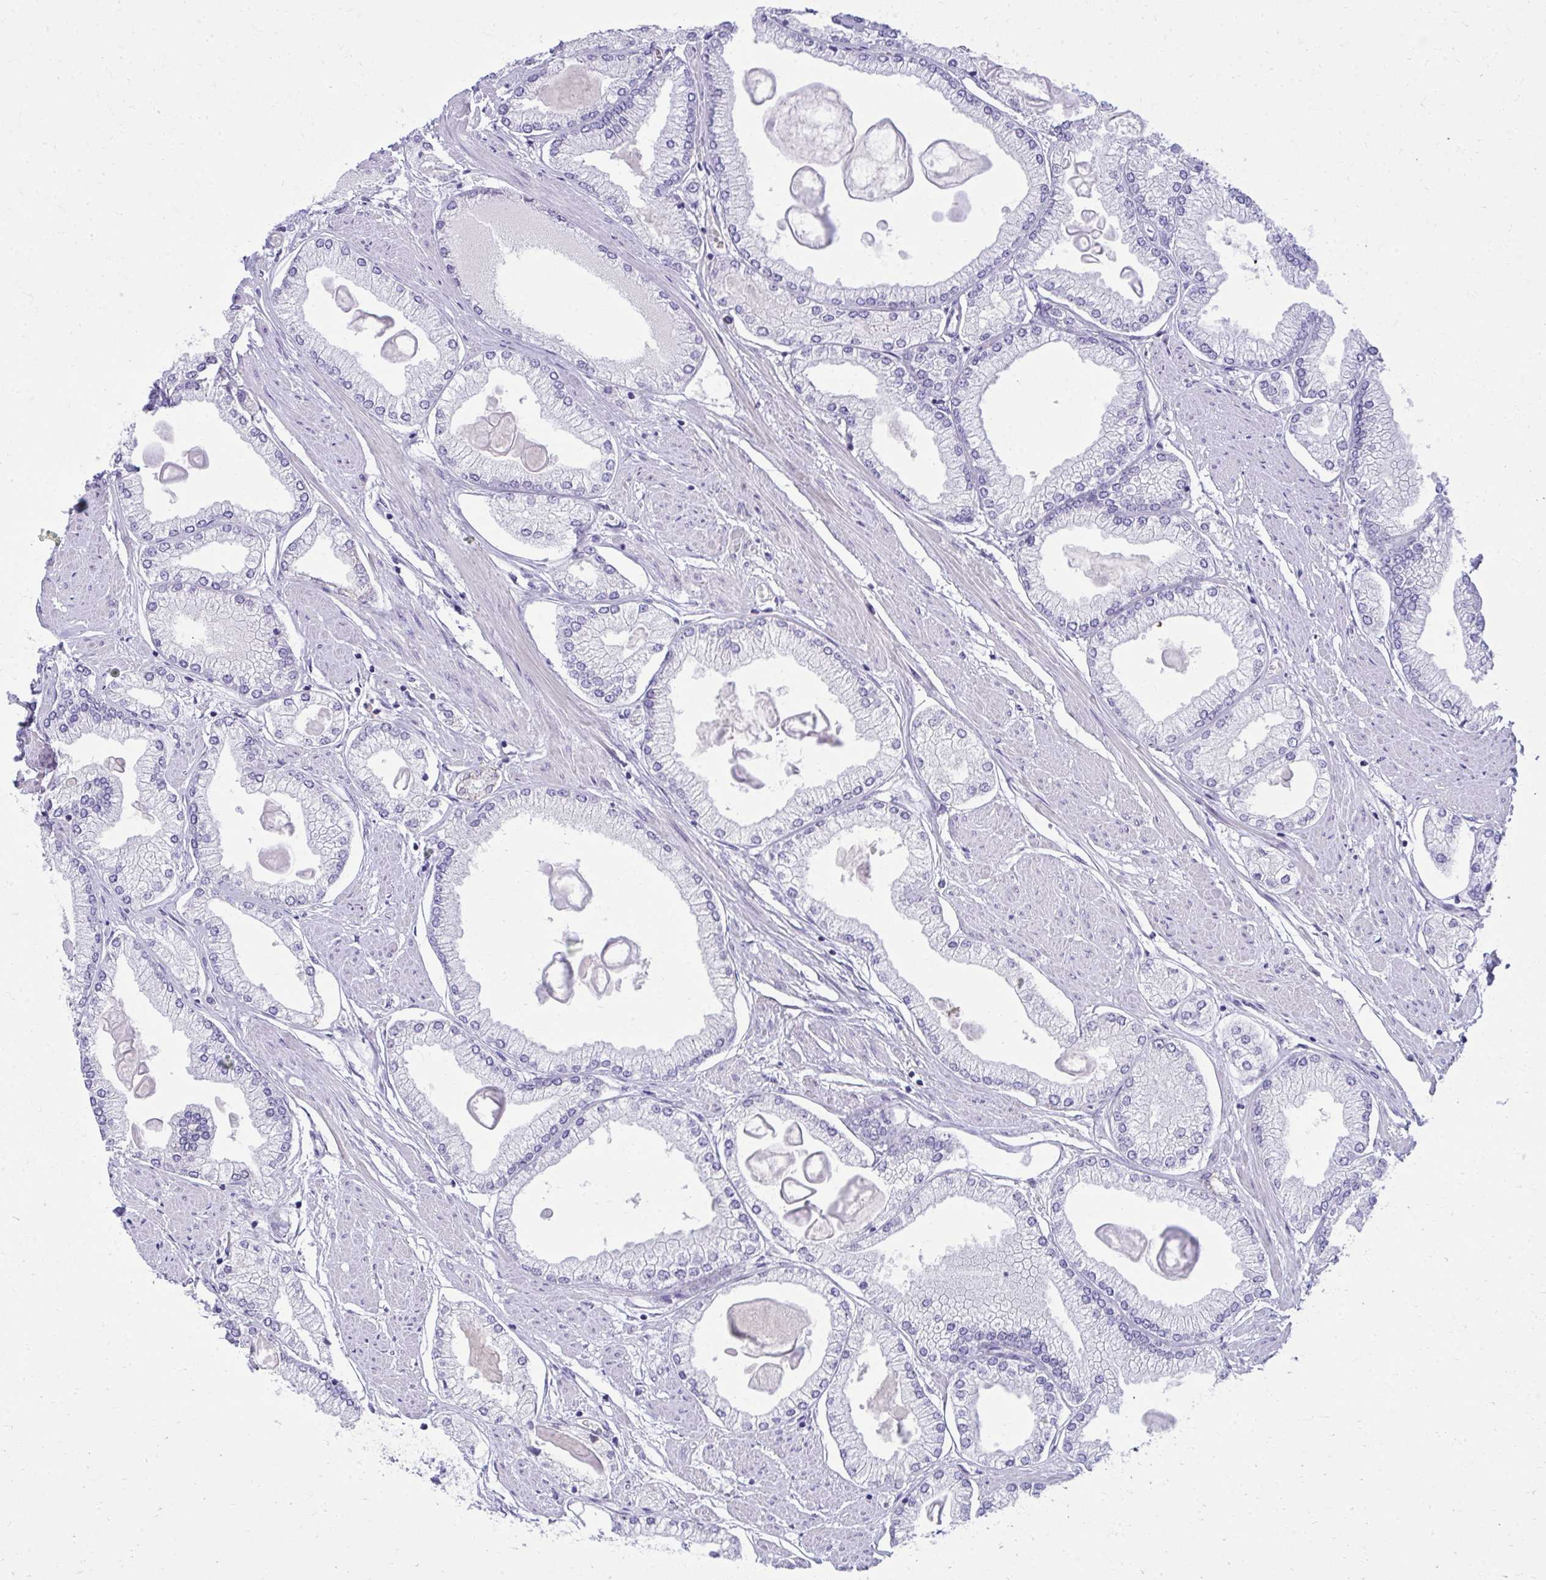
{"staining": {"intensity": "negative", "quantity": "none", "location": "none"}, "tissue": "prostate cancer", "cell_type": "Tumor cells", "image_type": "cancer", "snomed": [{"axis": "morphology", "description": "Adenocarcinoma, High grade"}, {"axis": "topography", "description": "Prostate"}], "caption": "Tumor cells show no significant expression in prostate adenocarcinoma (high-grade).", "gene": "AIG1", "patient": {"sex": "male", "age": 68}}